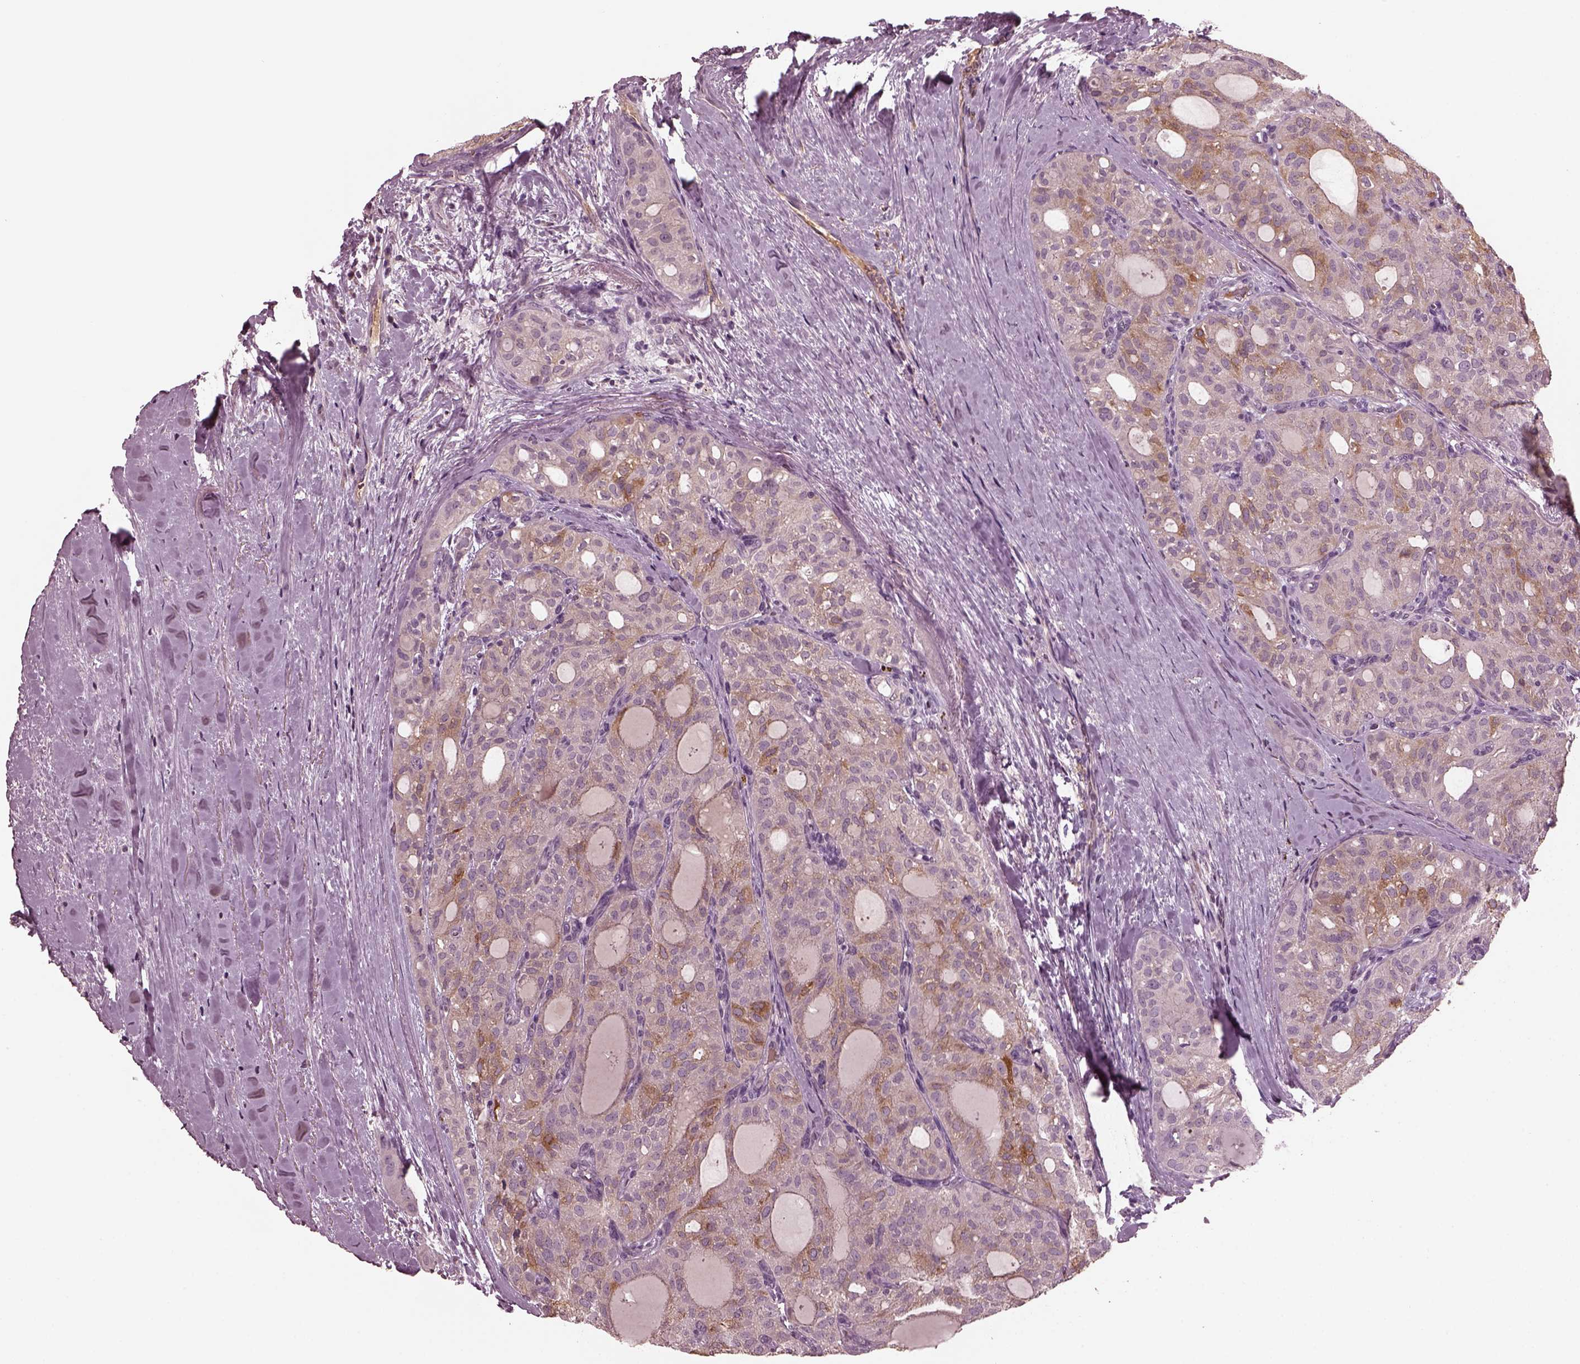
{"staining": {"intensity": "weak", "quantity": "<25%", "location": "cytoplasmic/membranous"}, "tissue": "thyroid cancer", "cell_type": "Tumor cells", "image_type": "cancer", "snomed": [{"axis": "morphology", "description": "Follicular adenoma carcinoma, NOS"}, {"axis": "topography", "description": "Thyroid gland"}], "caption": "Protein analysis of thyroid follicular adenoma carcinoma shows no significant expression in tumor cells.", "gene": "PORCN", "patient": {"sex": "male", "age": 75}}